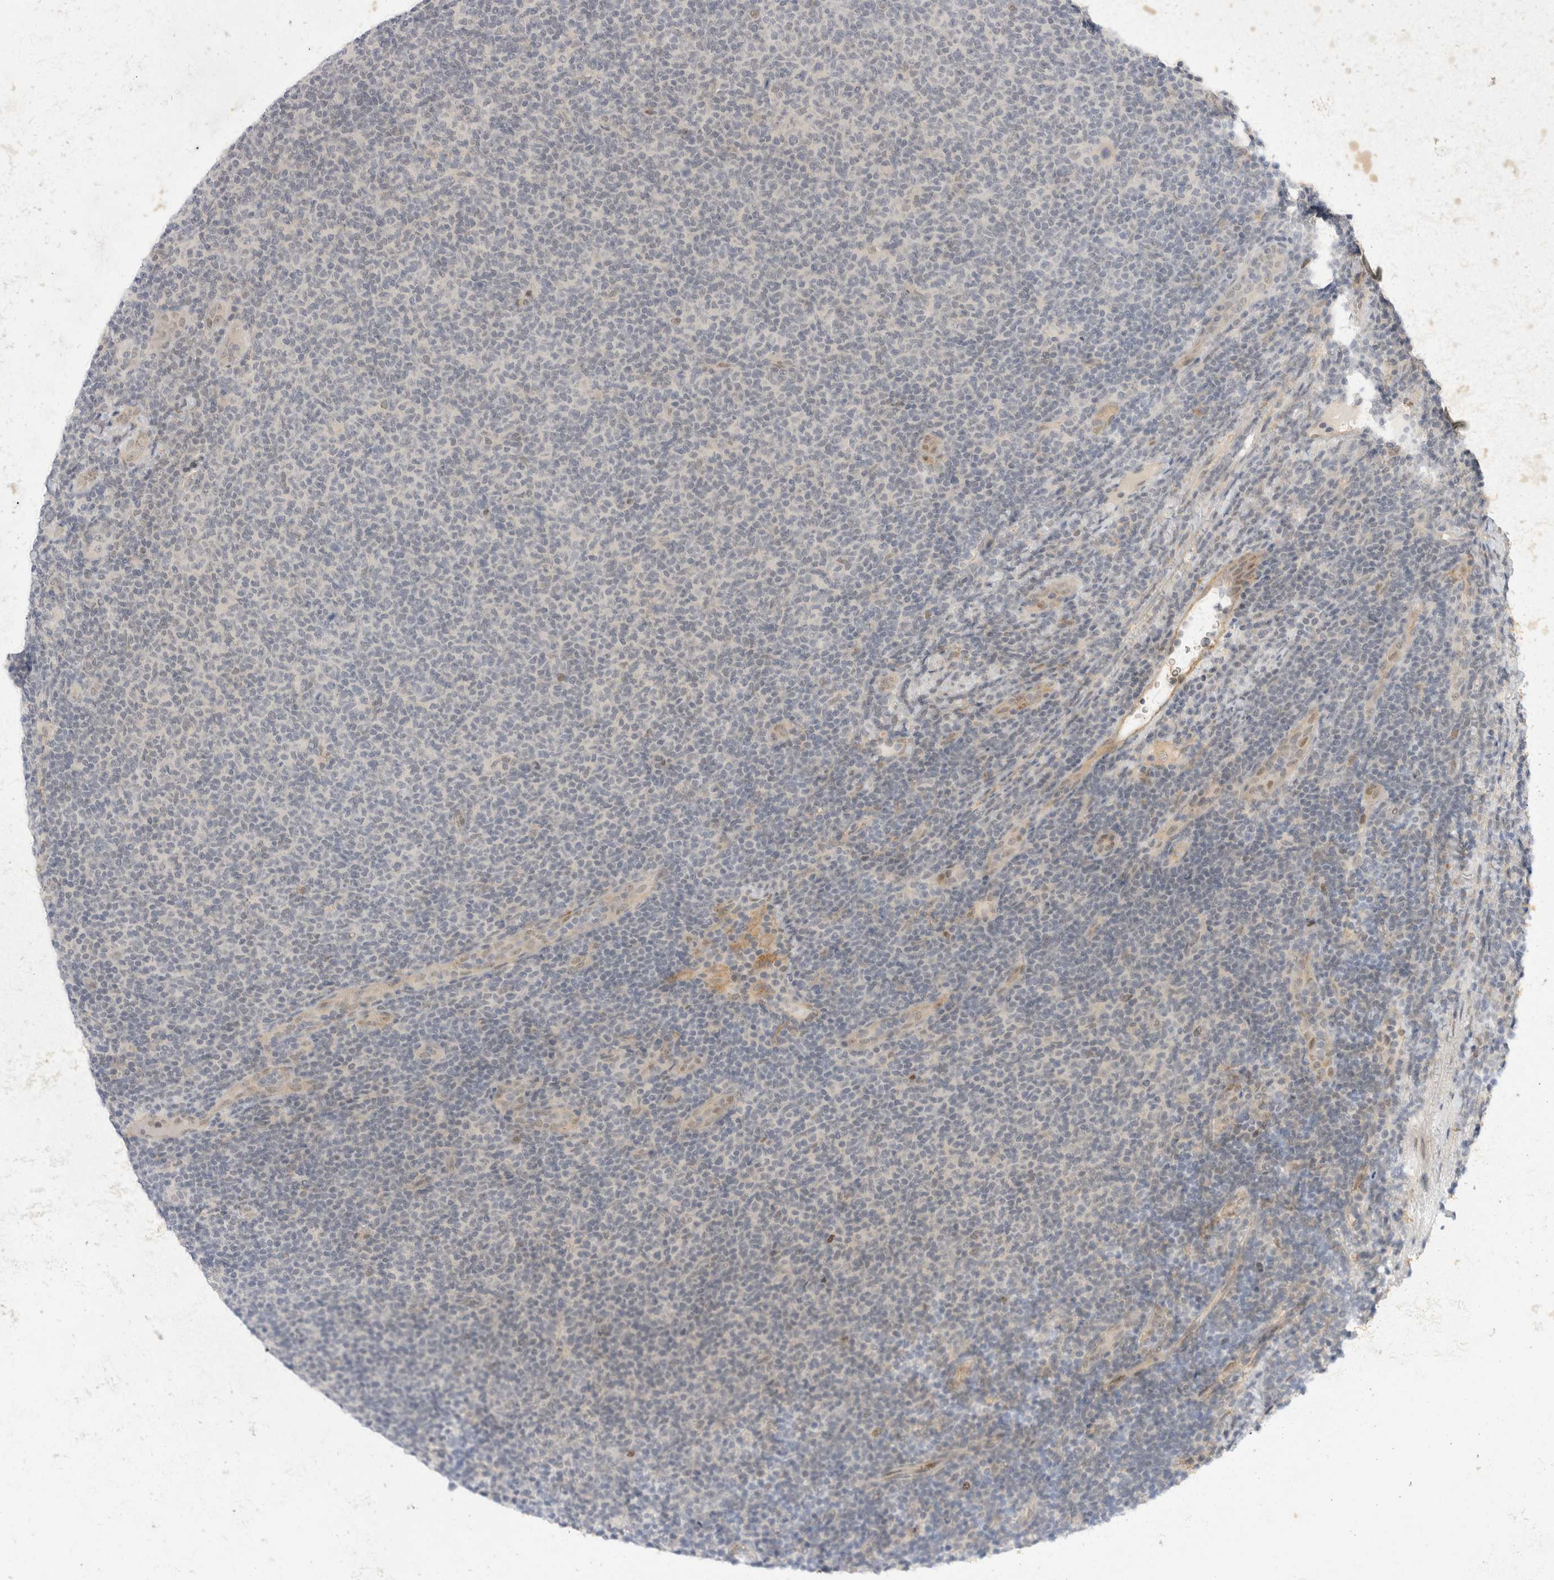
{"staining": {"intensity": "negative", "quantity": "none", "location": "none"}, "tissue": "lymphoma", "cell_type": "Tumor cells", "image_type": "cancer", "snomed": [{"axis": "morphology", "description": "Malignant lymphoma, non-Hodgkin's type, Low grade"}, {"axis": "topography", "description": "Lymph node"}], "caption": "Immunohistochemistry (IHC) histopathology image of neoplastic tissue: human lymphoma stained with DAB (3,3'-diaminobenzidine) exhibits no significant protein staining in tumor cells. (DAB (3,3'-diaminobenzidine) IHC visualized using brightfield microscopy, high magnification).", "gene": "TOM1L2", "patient": {"sex": "male", "age": 66}}